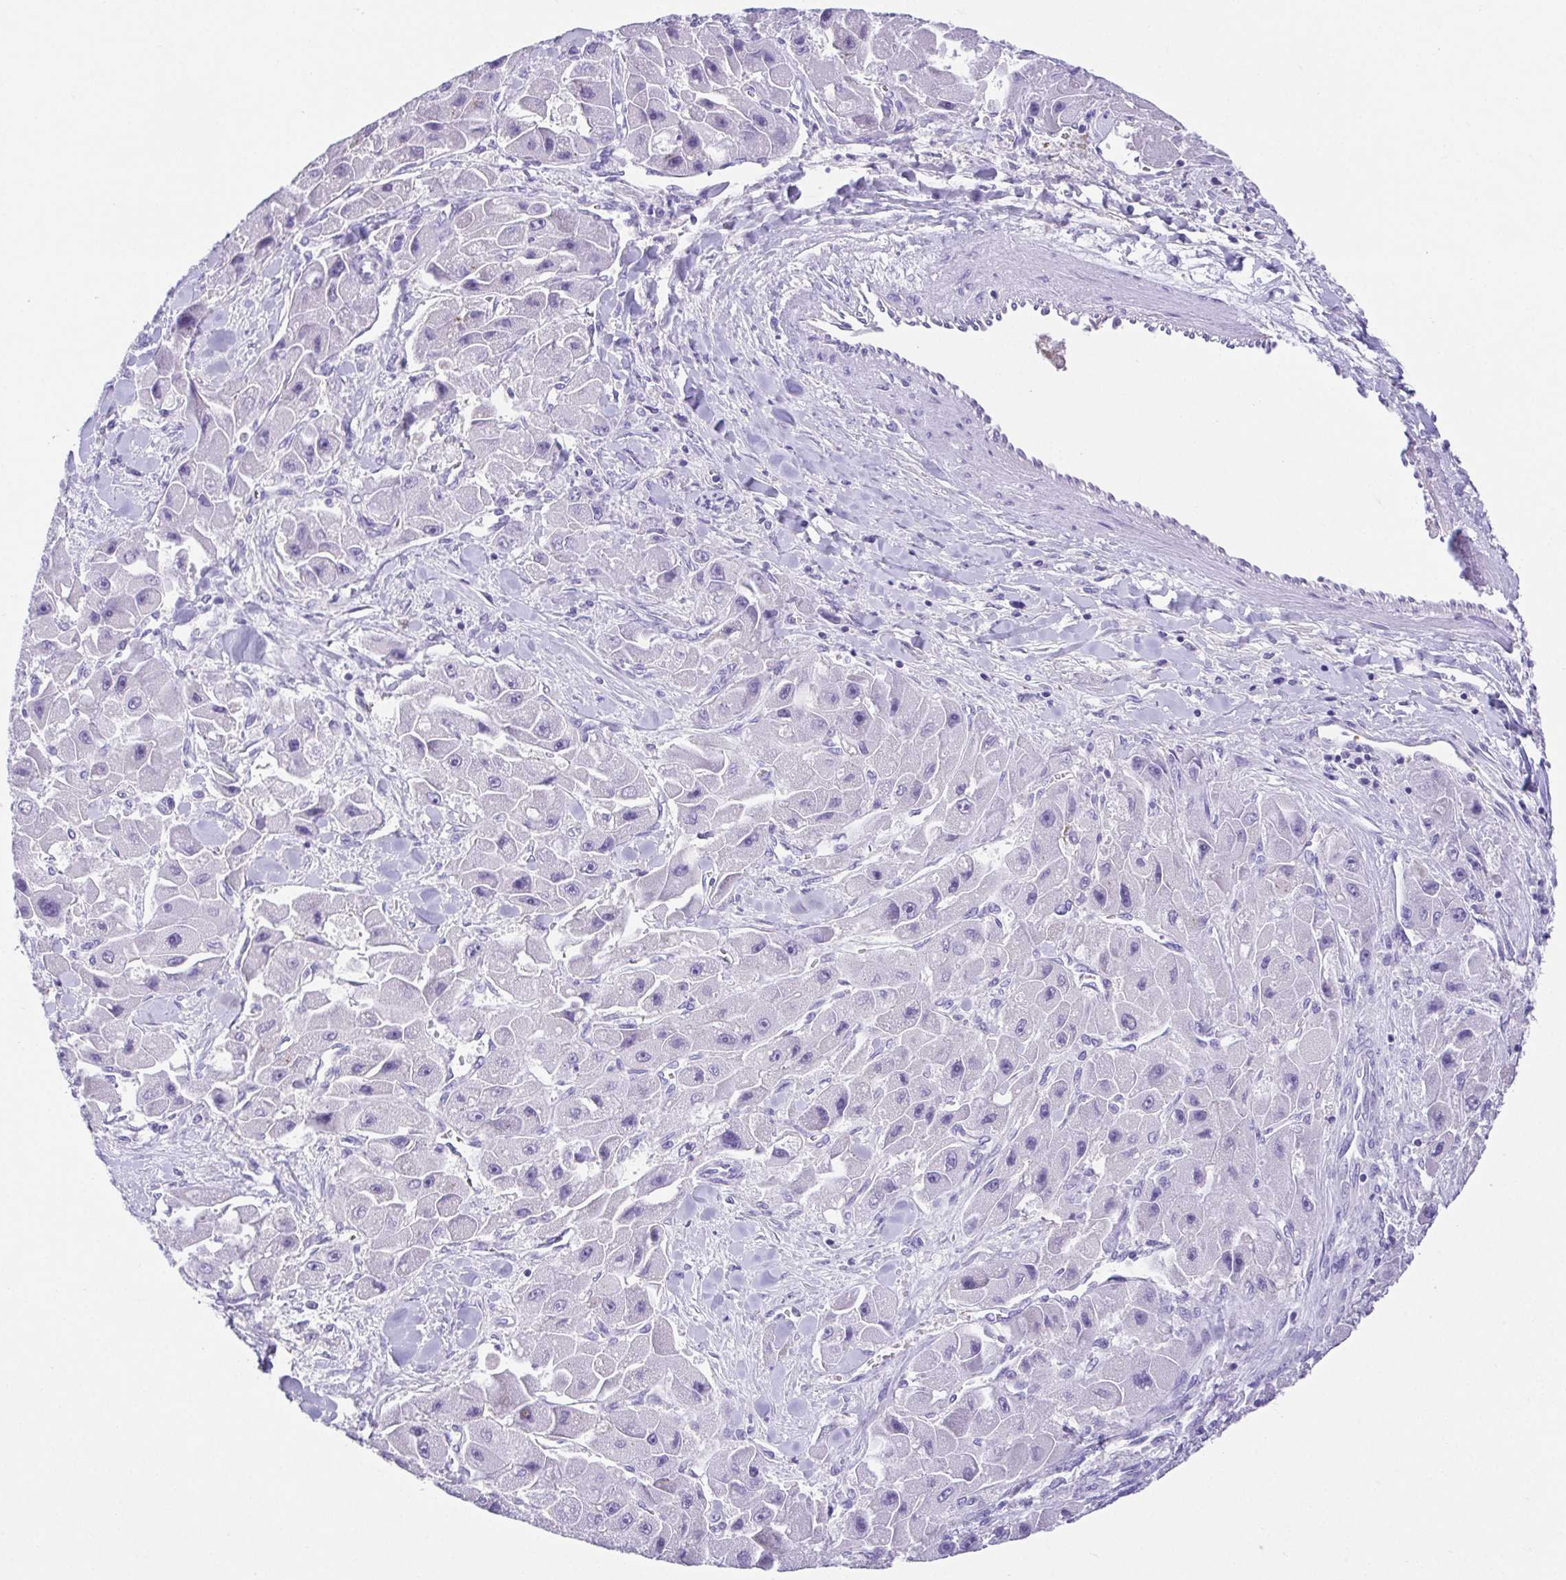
{"staining": {"intensity": "negative", "quantity": "none", "location": "none"}, "tissue": "liver cancer", "cell_type": "Tumor cells", "image_type": "cancer", "snomed": [{"axis": "morphology", "description": "Carcinoma, Hepatocellular, NOS"}, {"axis": "topography", "description": "Liver"}], "caption": "There is no significant positivity in tumor cells of liver hepatocellular carcinoma. The staining was performed using DAB to visualize the protein expression in brown, while the nuclei were stained in blue with hematoxylin (Magnification: 20x).", "gene": "SPATA4", "patient": {"sex": "male", "age": 24}}